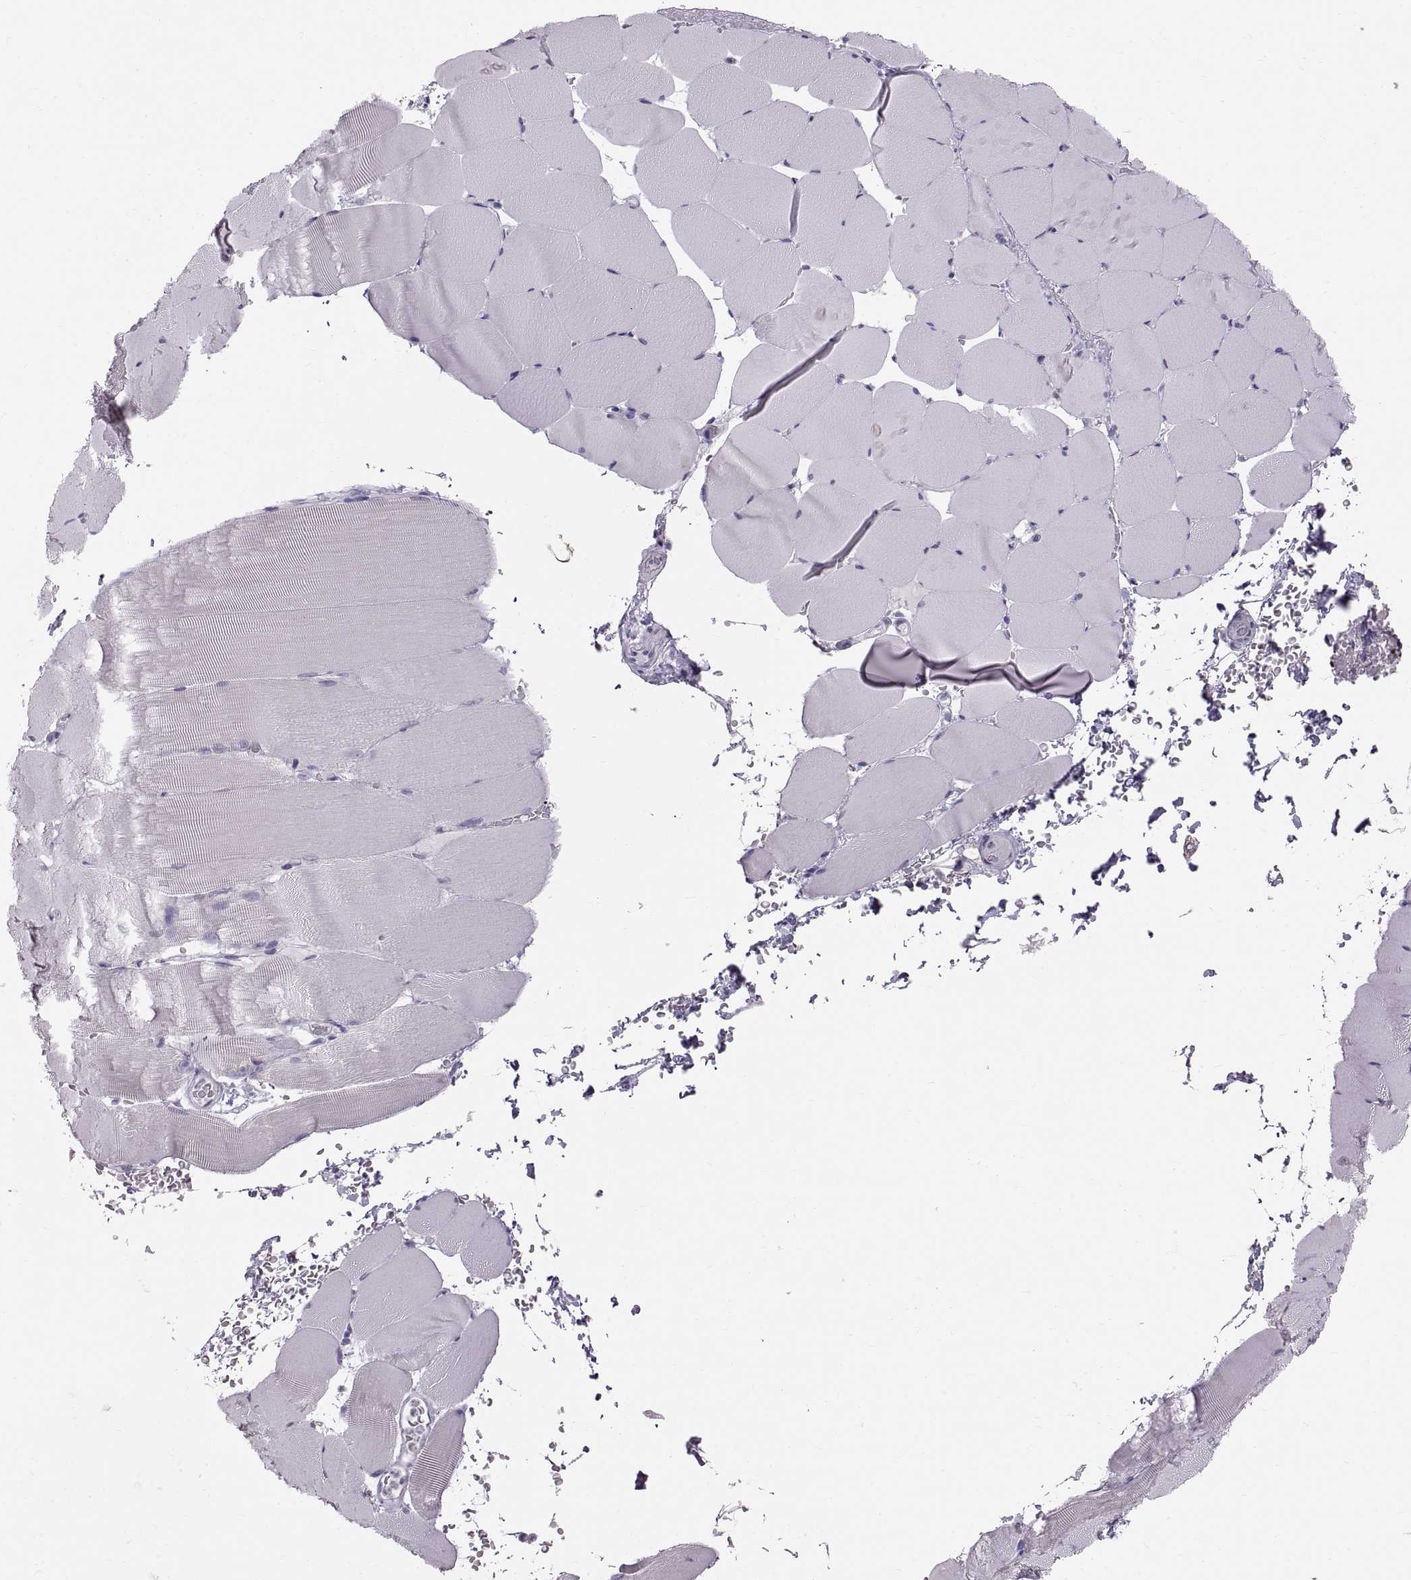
{"staining": {"intensity": "negative", "quantity": "none", "location": "none"}, "tissue": "skeletal muscle", "cell_type": "Myocytes", "image_type": "normal", "snomed": [{"axis": "morphology", "description": "Normal tissue, NOS"}, {"axis": "topography", "description": "Skeletal muscle"}], "caption": "Myocytes are negative for brown protein staining in benign skeletal muscle. Brightfield microscopy of IHC stained with DAB (3,3'-diaminobenzidine) (brown) and hematoxylin (blue), captured at high magnification.", "gene": "WBP2NL", "patient": {"sex": "female", "age": 37}}